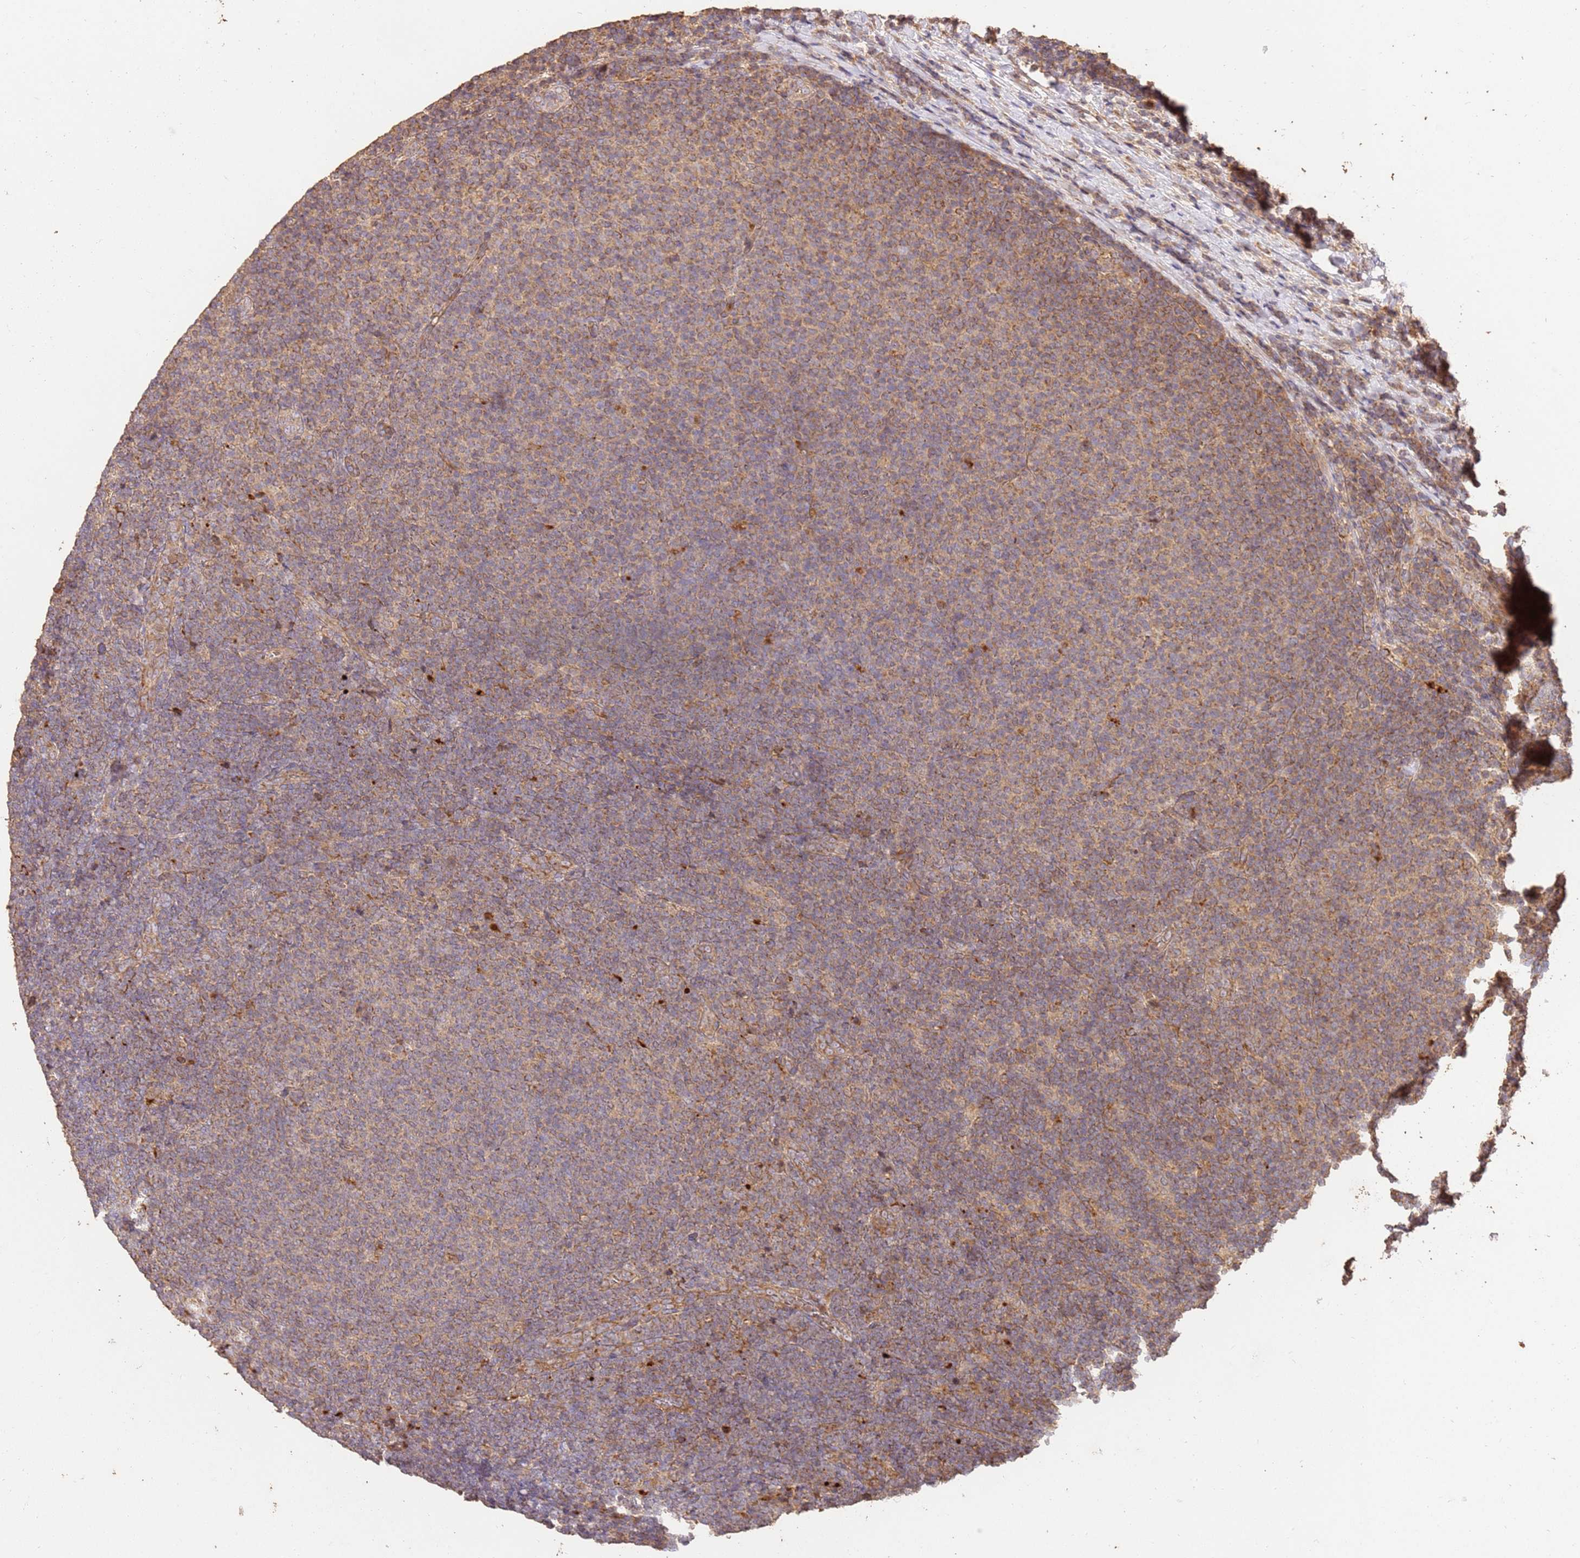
{"staining": {"intensity": "weak", "quantity": "25%-75%", "location": "cytoplasmic/membranous"}, "tissue": "lymphoma", "cell_type": "Tumor cells", "image_type": "cancer", "snomed": [{"axis": "morphology", "description": "Malignant lymphoma, non-Hodgkin's type, Low grade"}, {"axis": "topography", "description": "Lymph node"}], "caption": "Immunohistochemical staining of lymphoma shows low levels of weak cytoplasmic/membranous protein positivity in approximately 25%-75% of tumor cells.", "gene": "LRRC28", "patient": {"sex": "male", "age": 66}}